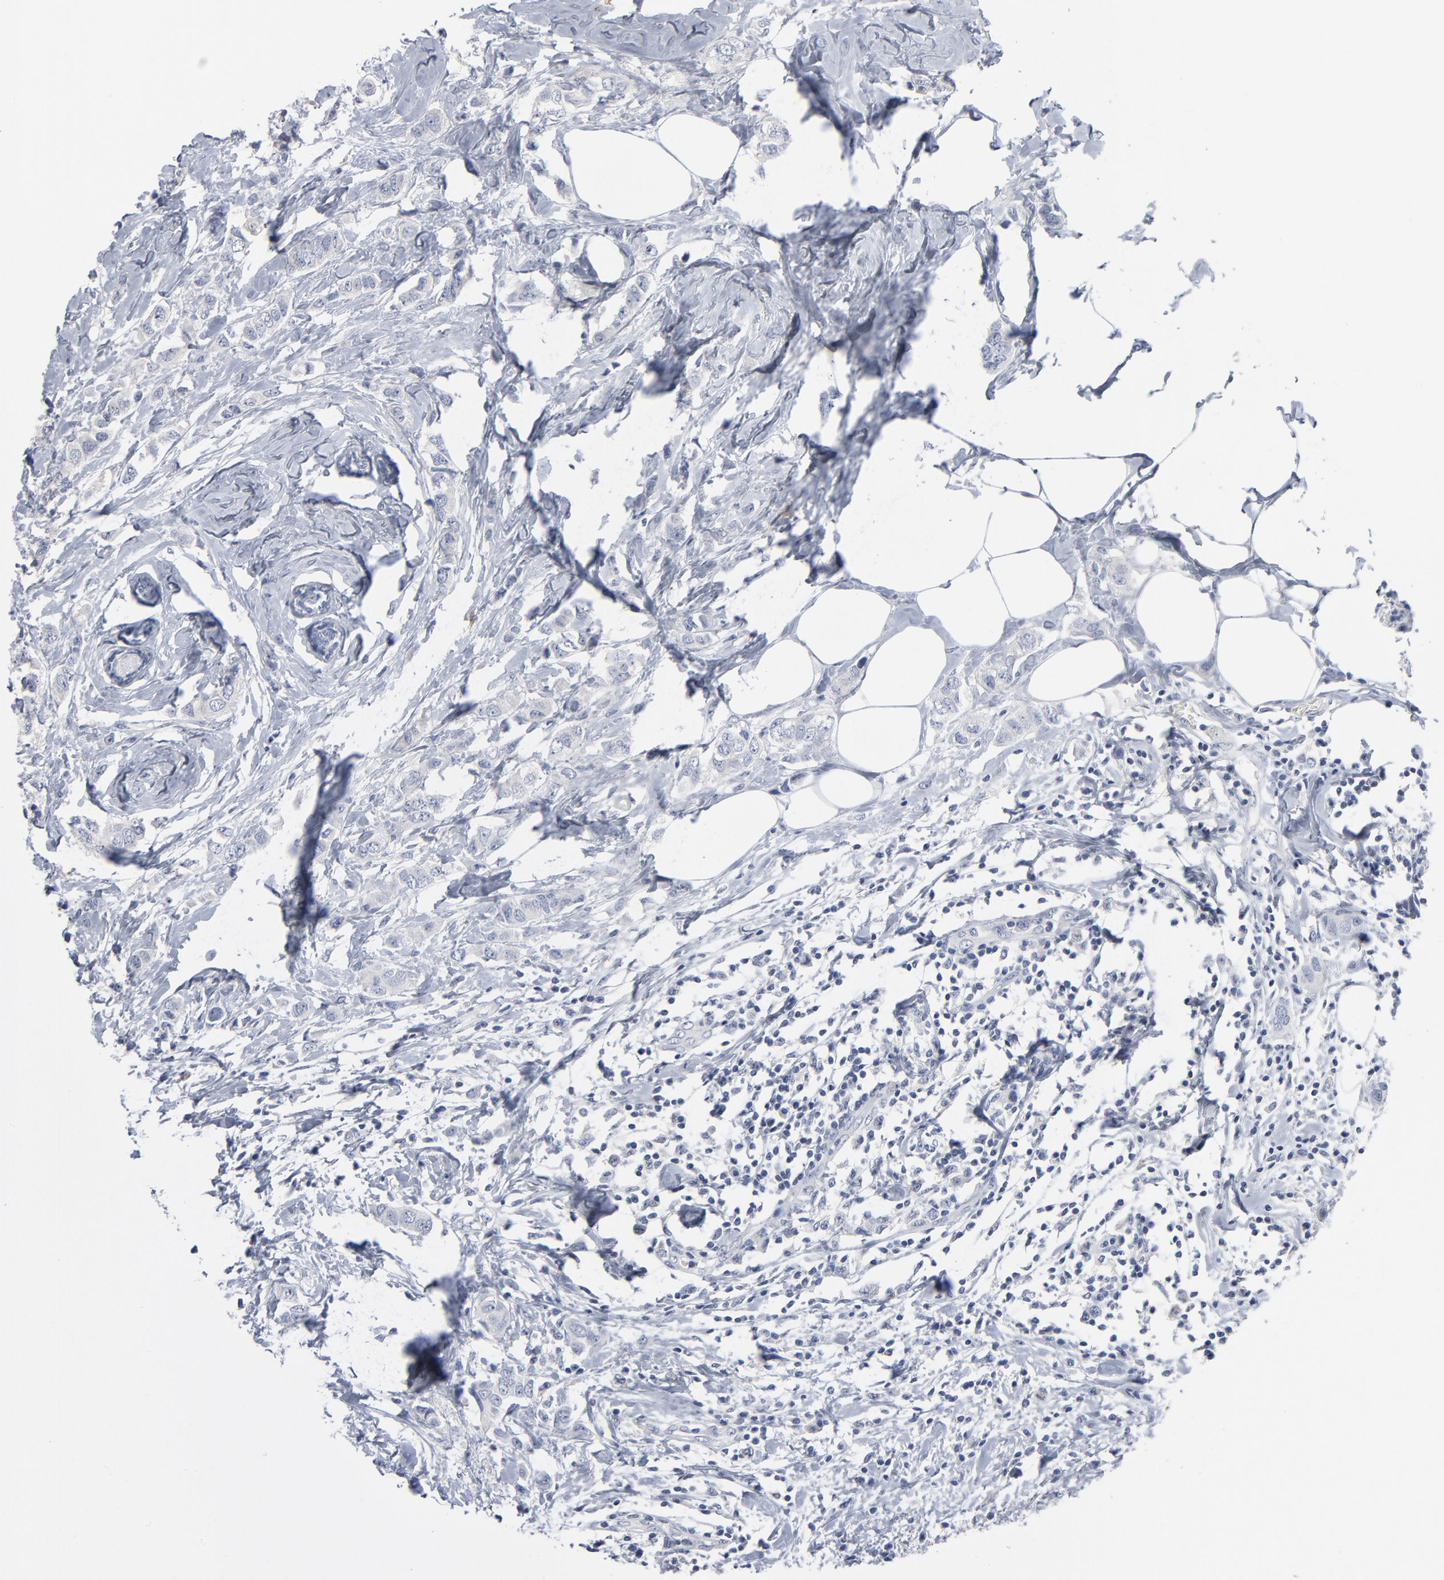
{"staining": {"intensity": "negative", "quantity": "none", "location": "none"}, "tissue": "breast cancer", "cell_type": "Tumor cells", "image_type": "cancer", "snomed": [{"axis": "morphology", "description": "Normal tissue, NOS"}, {"axis": "morphology", "description": "Duct carcinoma"}, {"axis": "topography", "description": "Breast"}], "caption": "Image shows no protein positivity in tumor cells of breast intraductal carcinoma tissue. (Stains: DAB (3,3'-diaminobenzidine) IHC with hematoxylin counter stain, Microscopy: brightfield microscopy at high magnification).", "gene": "PAGE1", "patient": {"sex": "female", "age": 50}}